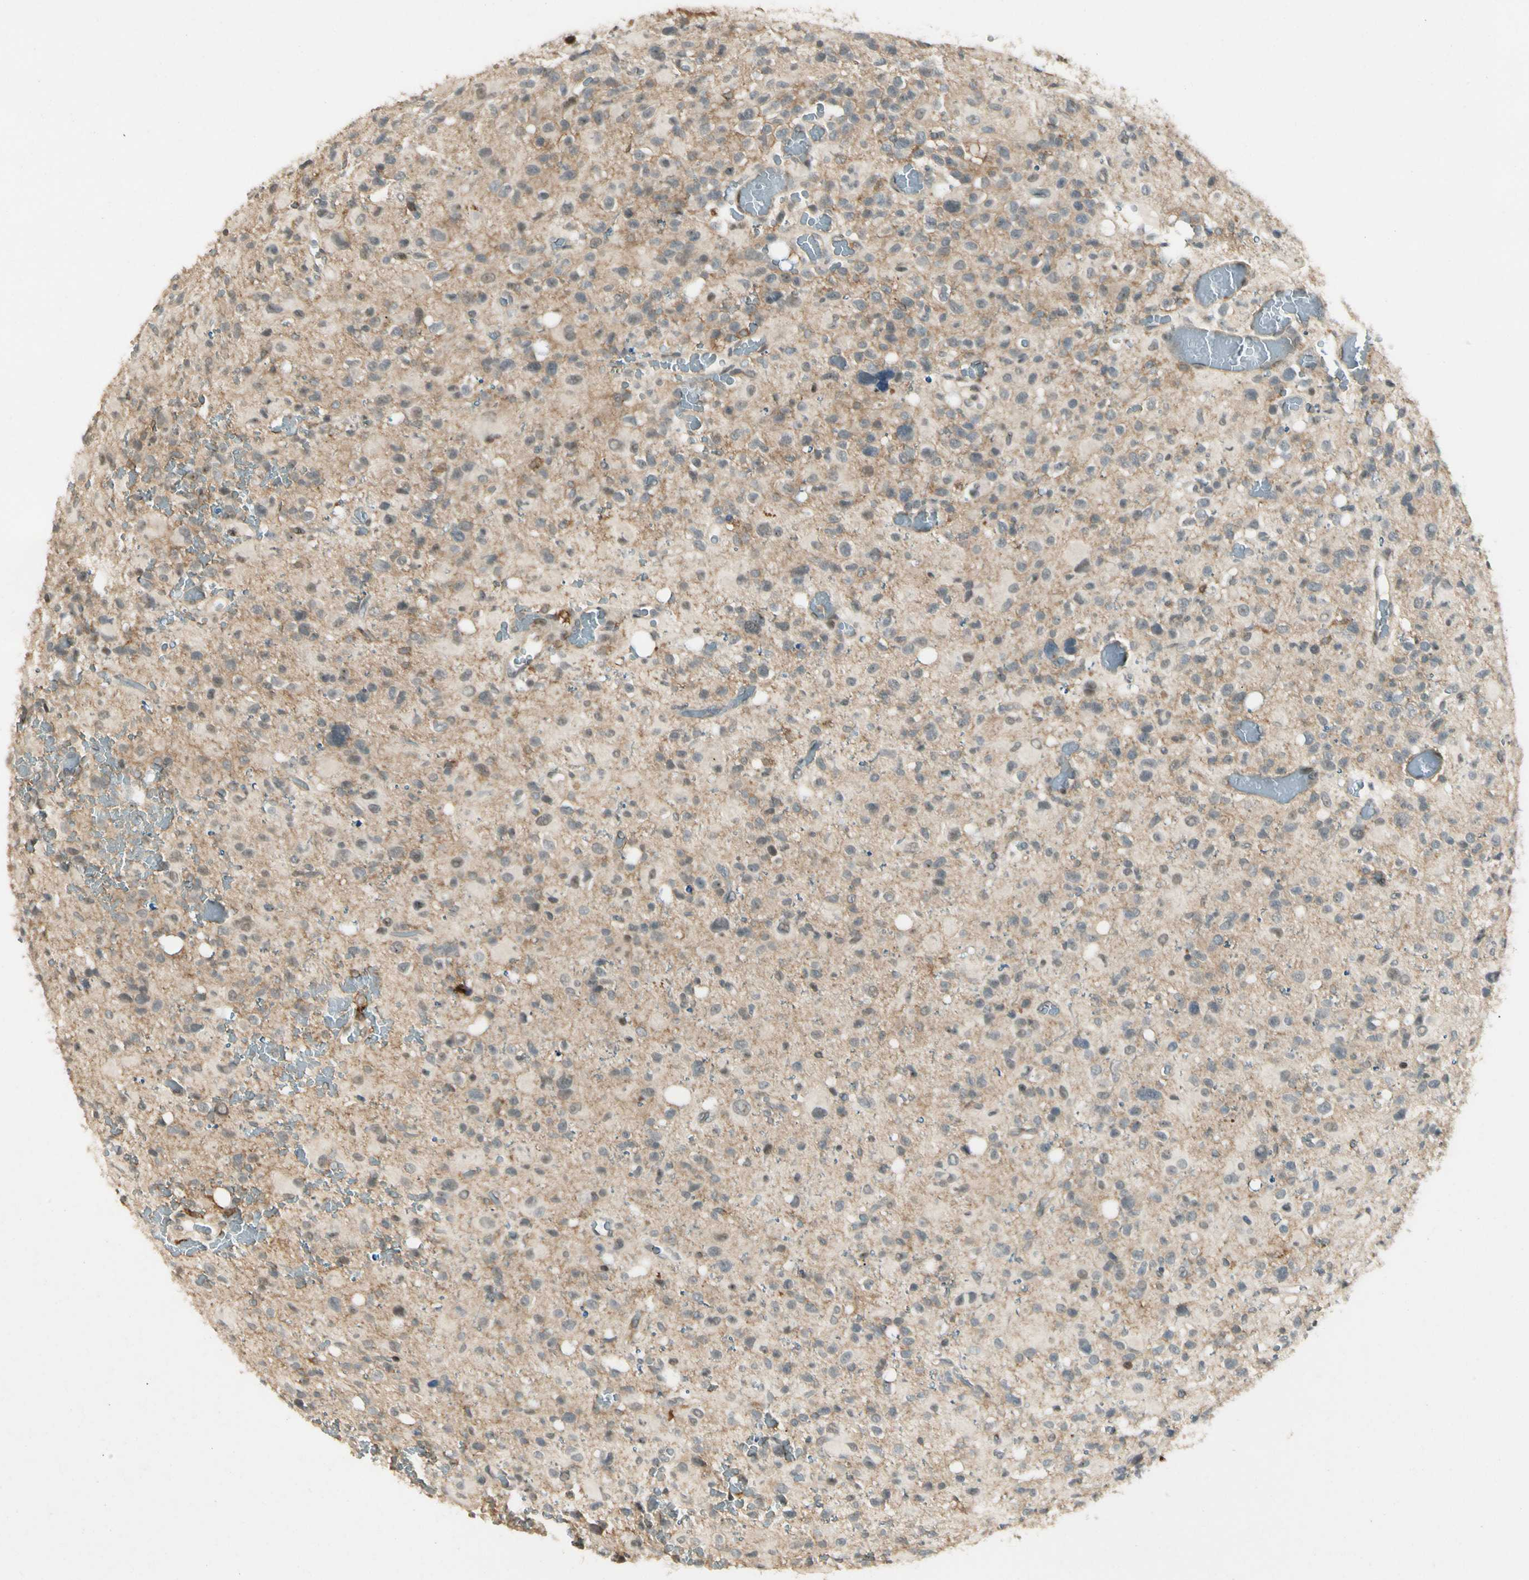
{"staining": {"intensity": "negative", "quantity": "none", "location": "none"}, "tissue": "glioma", "cell_type": "Tumor cells", "image_type": "cancer", "snomed": [{"axis": "morphology", "description": "Glioma, malignant, High grade"}, {"axis": "topography", "description": "Brain"}], "caption": "Image shows no significant protein expression in tumor cells of malignant glioma (high-grade). The staining was performed using DAB (3,3'-diaminobenzidine) to visualize the protein expression in brown, while the nuclei were stained in blue with hematoxylin (Magnification: 20x).", "gene": "FNDC3B", "patient": {"sex": "male", "age": 48}}